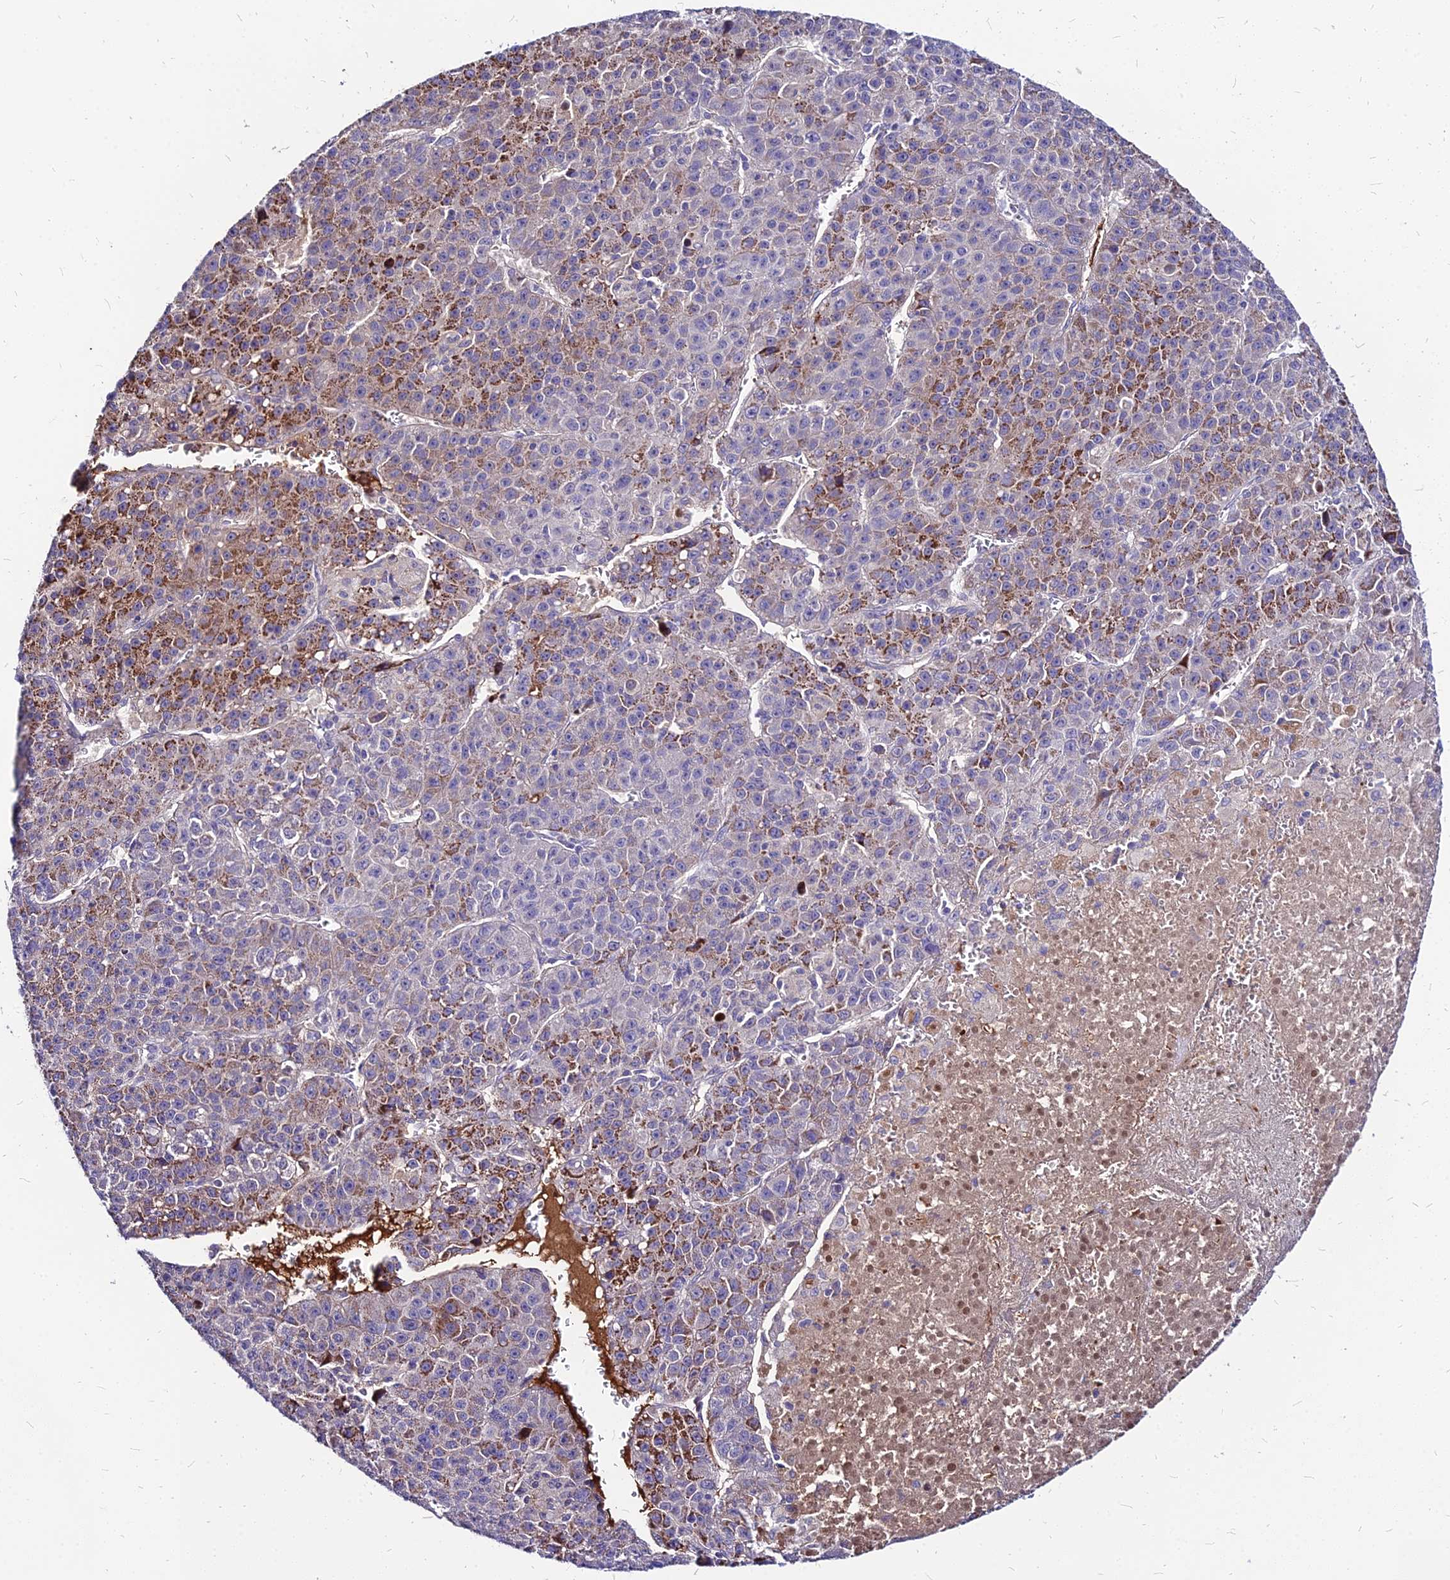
{"staining": {"intensity": "strong", "quantity": "25%-75%", "location": "cytoplasmic/membranous"}, "tissue": "liver cancer", "cell_type": "Tumor cells", "image_type": "cancer", "snomed": [{"axis": "morphology", "description": "Carcinoma, Hepatocellular, NOS"}, {"axis": "topography", "description": "Liver"}], "caption": "Strong cytoplasmic/membranous expression for a protein is appreciated in about 25%-75% of tumor cells of liver hepatocellular carcinoma using IHC.", "gene": "ACSM6", "patient": {"sex": "female", "age": 53}}